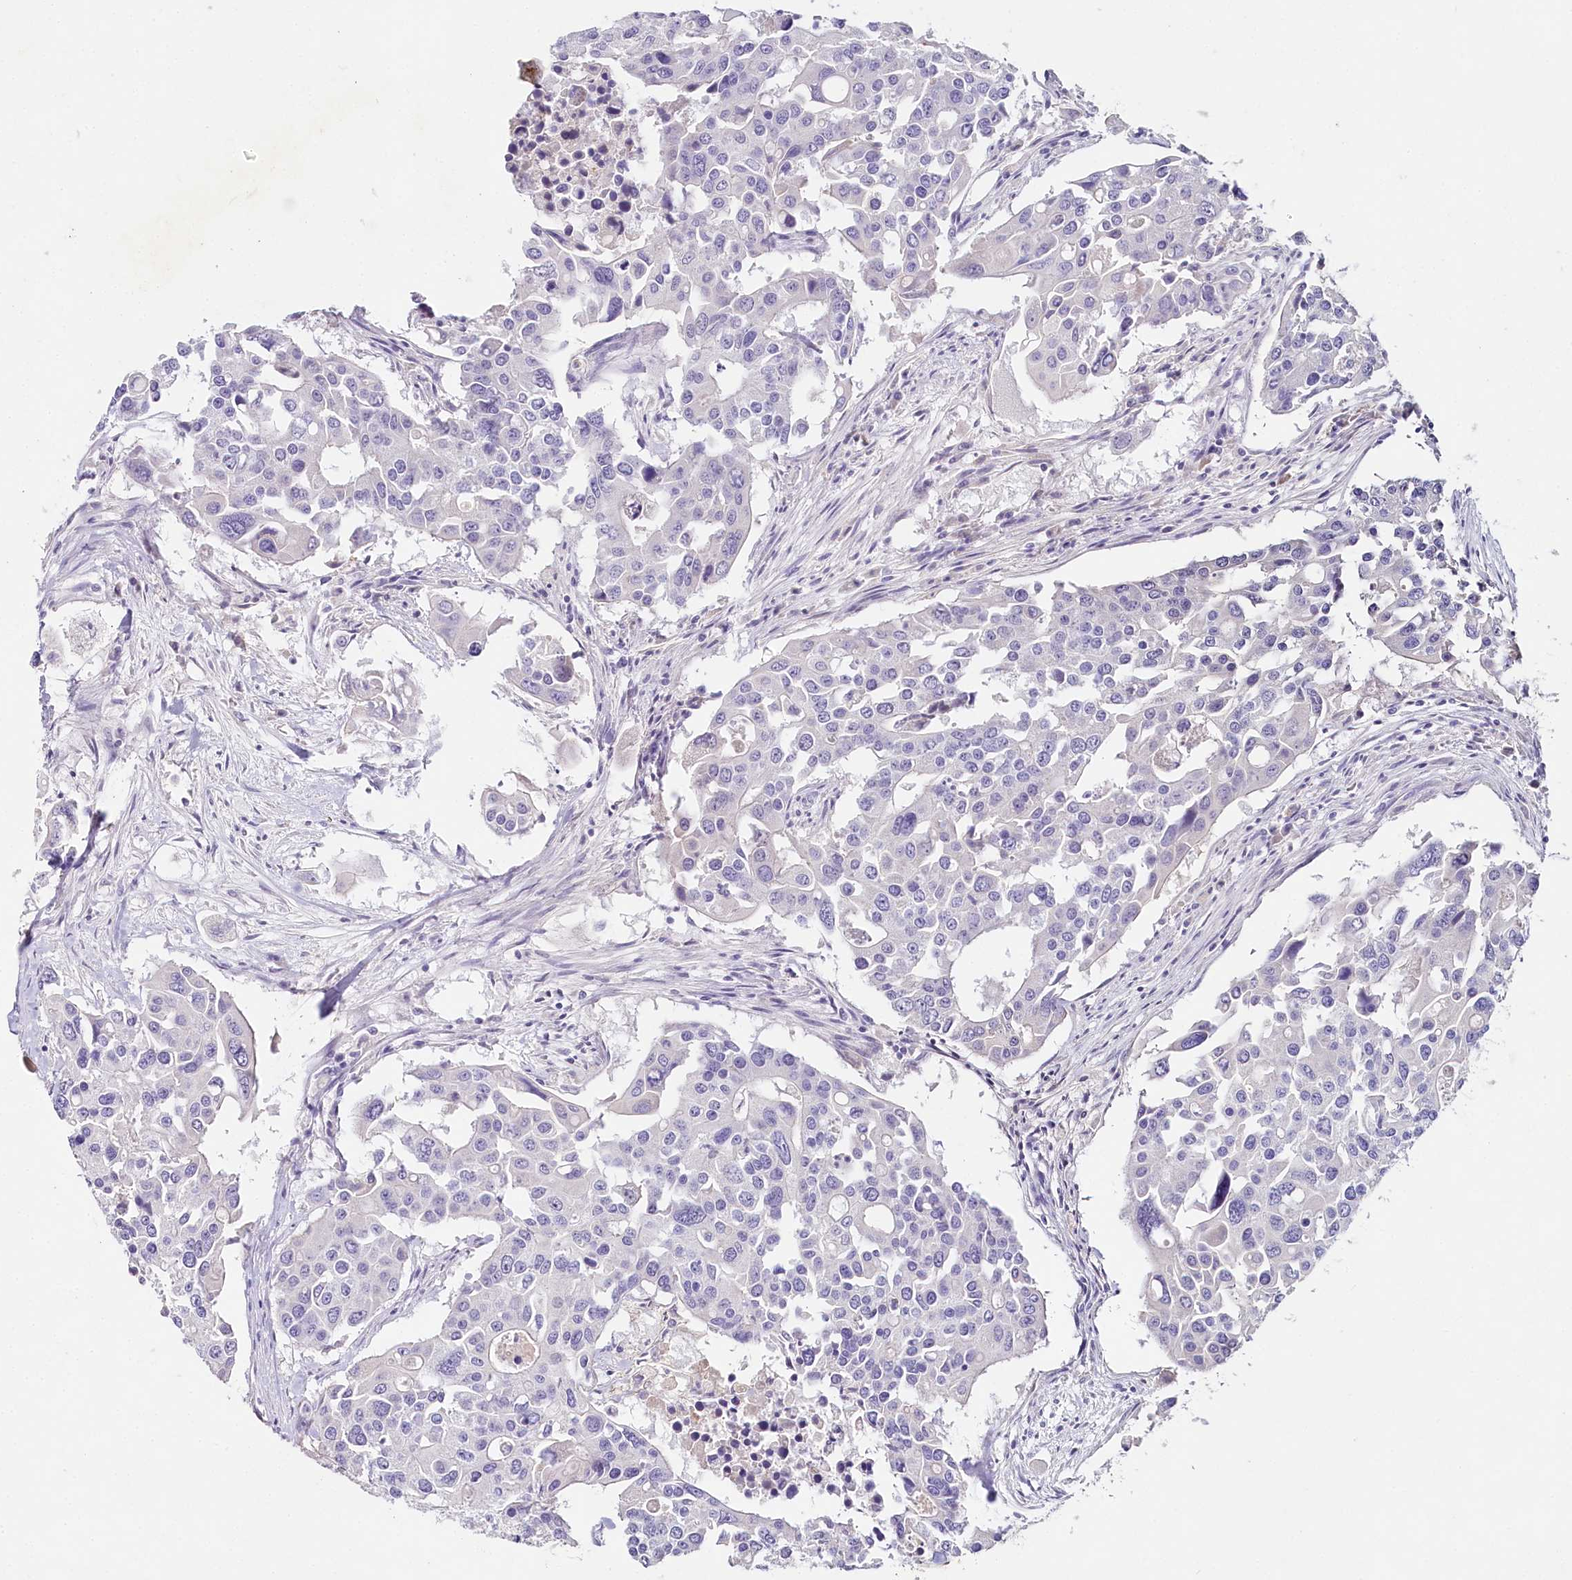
{"staining": {"intensity": "negative", "quantity": "none", "location": "none"}, "tissue": "colorectal cancer", "cell_type": "Tumor cells", "image_type": "cancer", "snomed": [{"axis": "morphology", "description": "Adenocarcinoma, NOS"}, {"axis": "topography", "description": "Colon"}], "caption": "Photomicrograph shows no protein expression in tumor cells of colorectal adenocarcinoma tissue.", "gene": "HPD", "patient": {"sex": "male", "age": 77}}